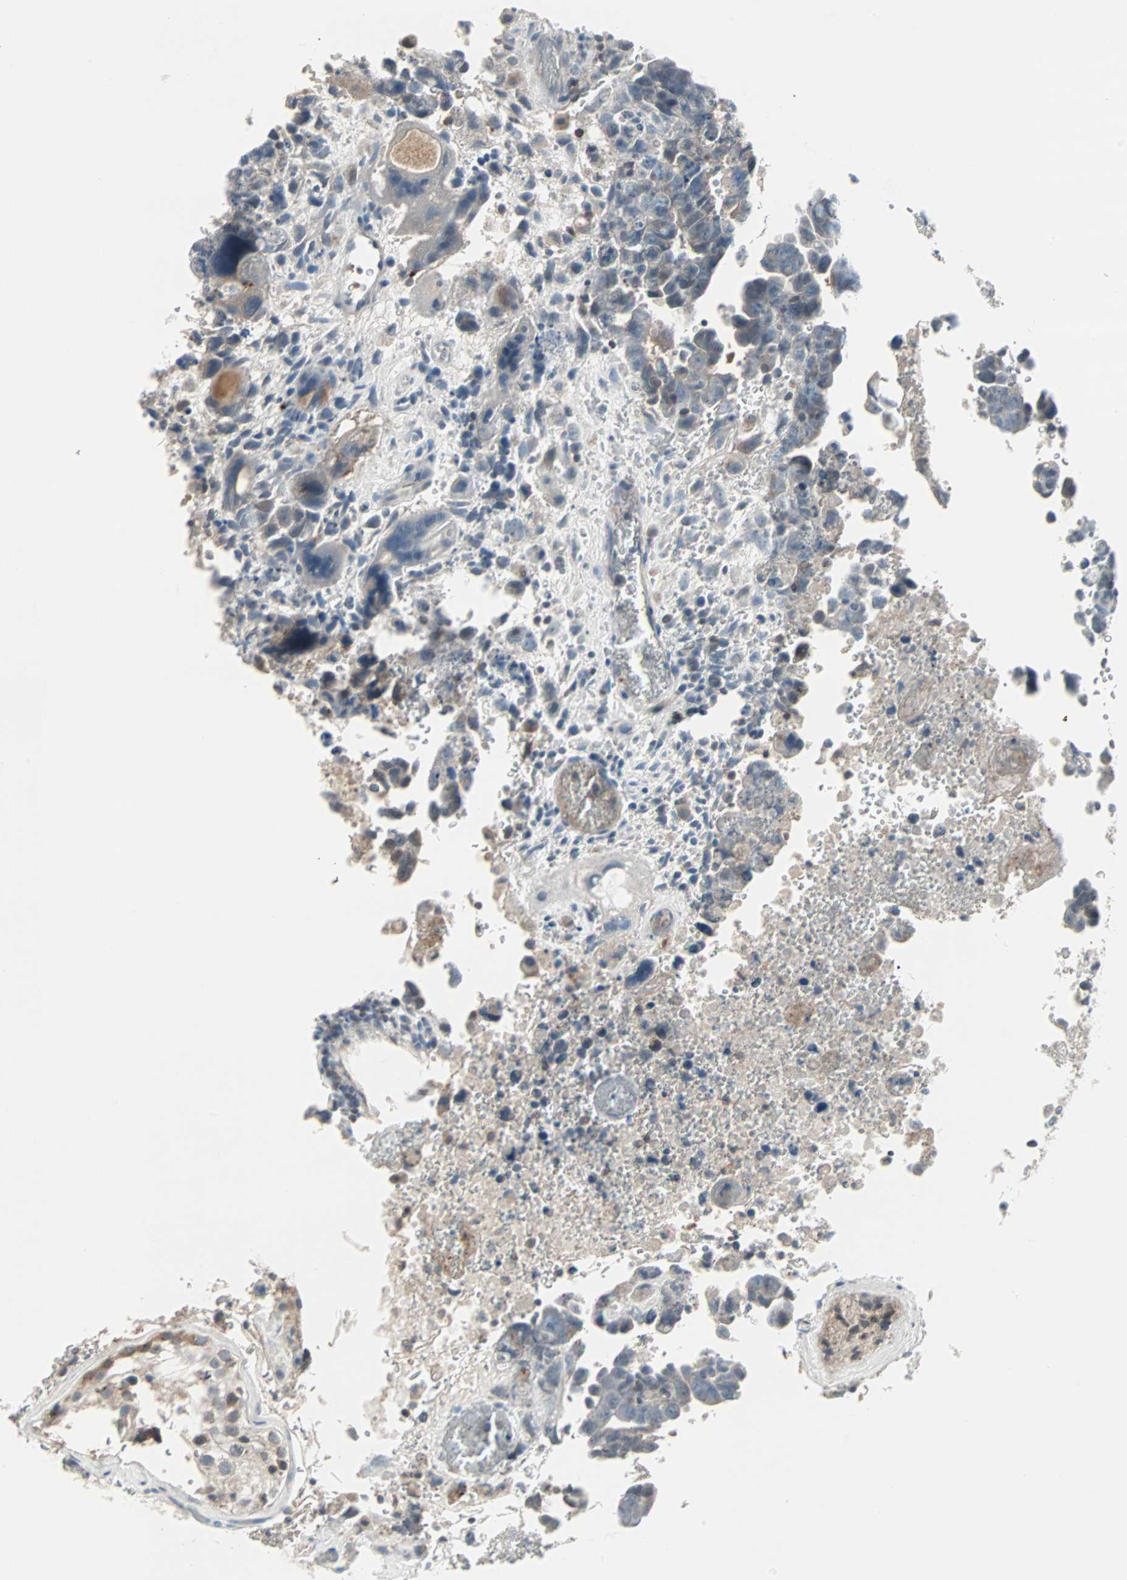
{"staining": {"intensity": "weak", "quantity": "25%-75%", "location": "cytoplasmic/membranous"}, "tissue": "testis cancer", "cell_type": "Tumor cells", "image_type": "cancer", "snomed": [{"axis": "morphology", "description": "Carcinoma, Embryonal, NOS"}, {"axis": "topography", "description": "Testis"}], "caption": "A brown stain labels weak cytoplasmic/membranous positivity of a protein in human testis cancer (embryonal carcinoma) tumor cells.", "gene": "ZSCAN32", "patient": {"sex": "male", "age": 28}}